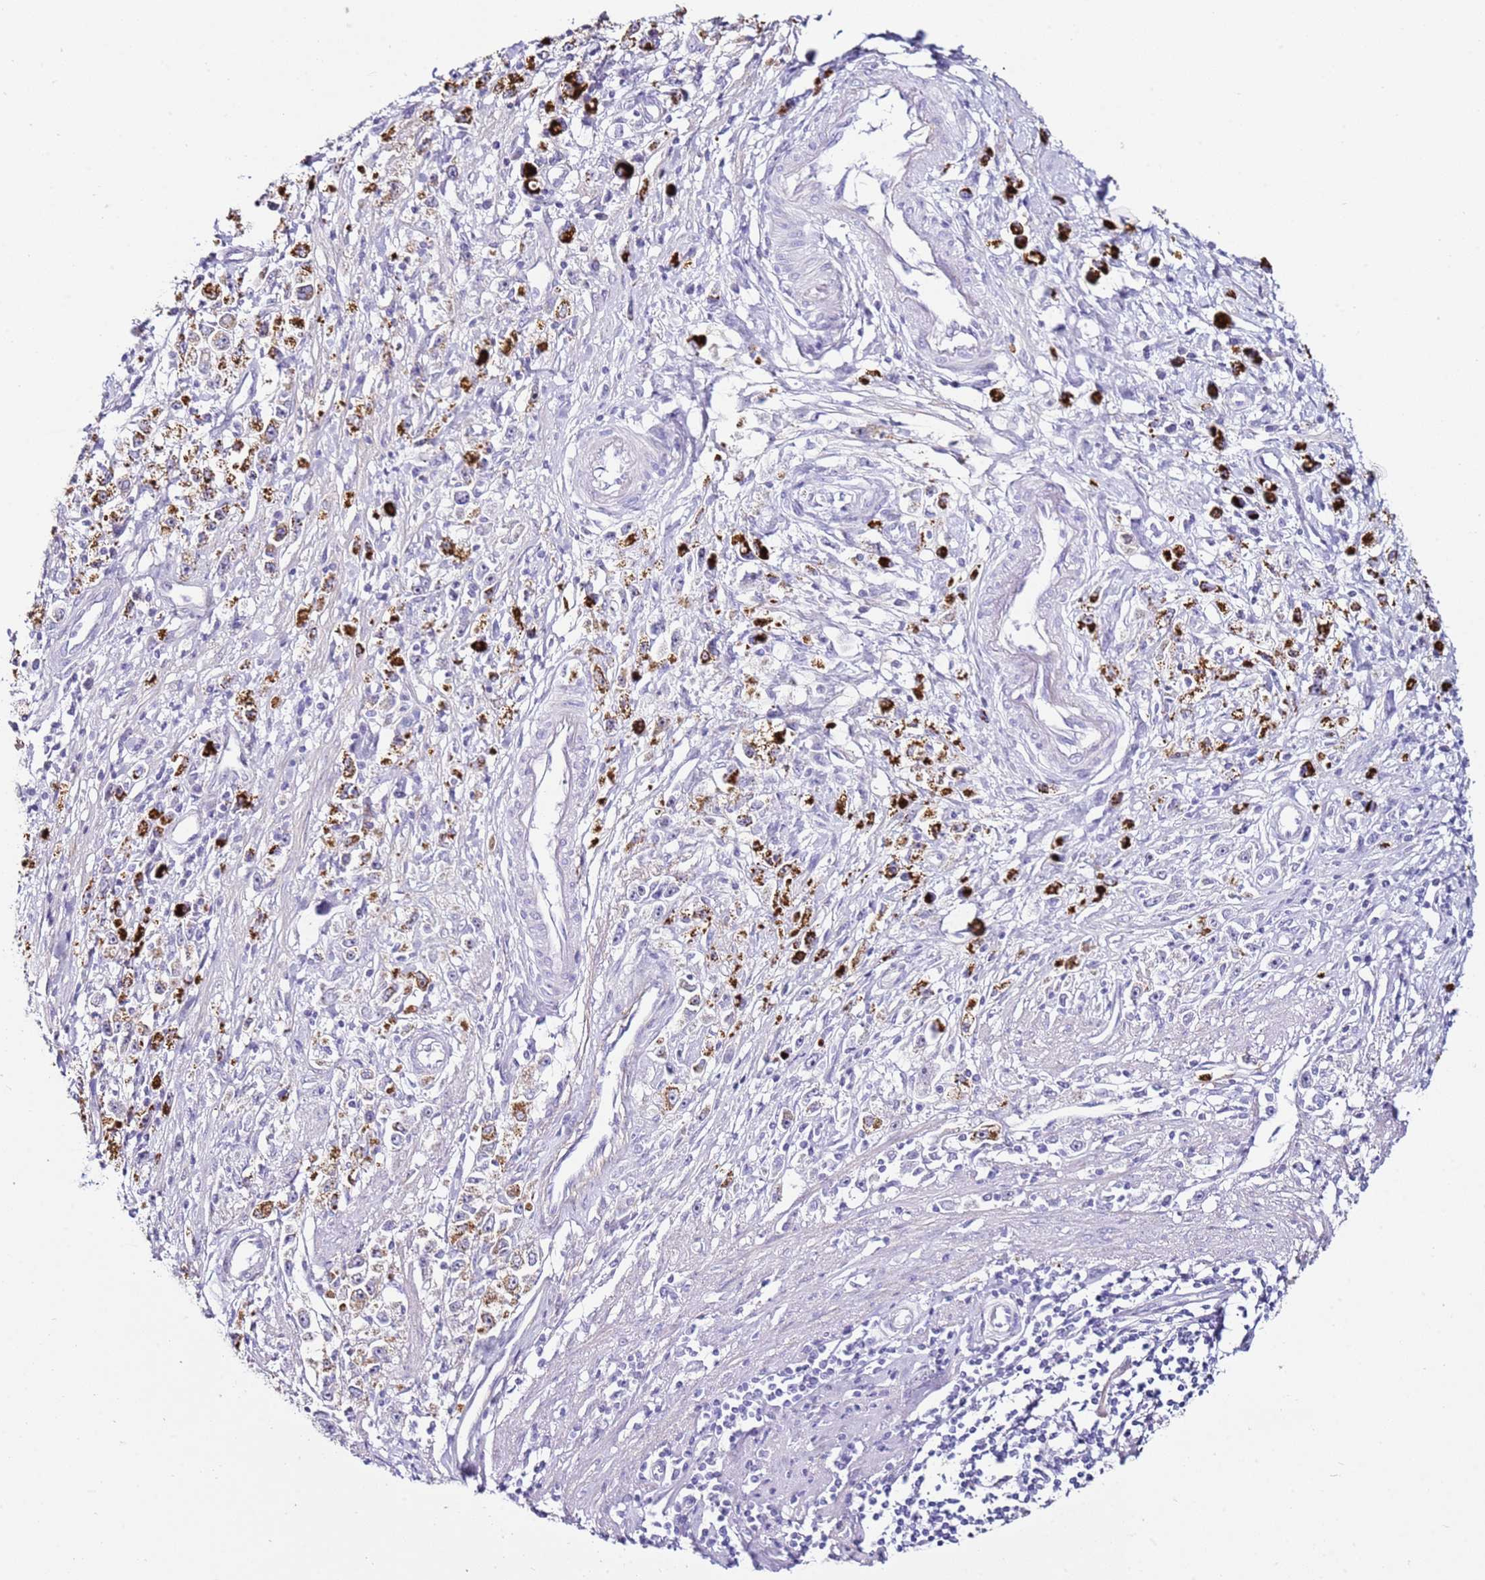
{"staining": {"intensity": "moderate", "quantity": "25%-75%", "location": "cytoplasmic/membranous"}, "tissue": "stomach cancer", "cell_type": "Tumor cells", "image_type": "cancer", "snomed": [{"axis": "morphology", "description": "Adenocarcinoma, NOS"}, {"axis": "topography", "description": "Stomach"}], "caption": "An immunohistochemistry (IHC) photomicrograph of tumor tissue is shown. Protein staining in brown labels moderate cytoplasmic/membranous positivity in stomach cancer within tumor cells.", "gene": "HGD", "patient": {"sex": "female", "age": 59}}